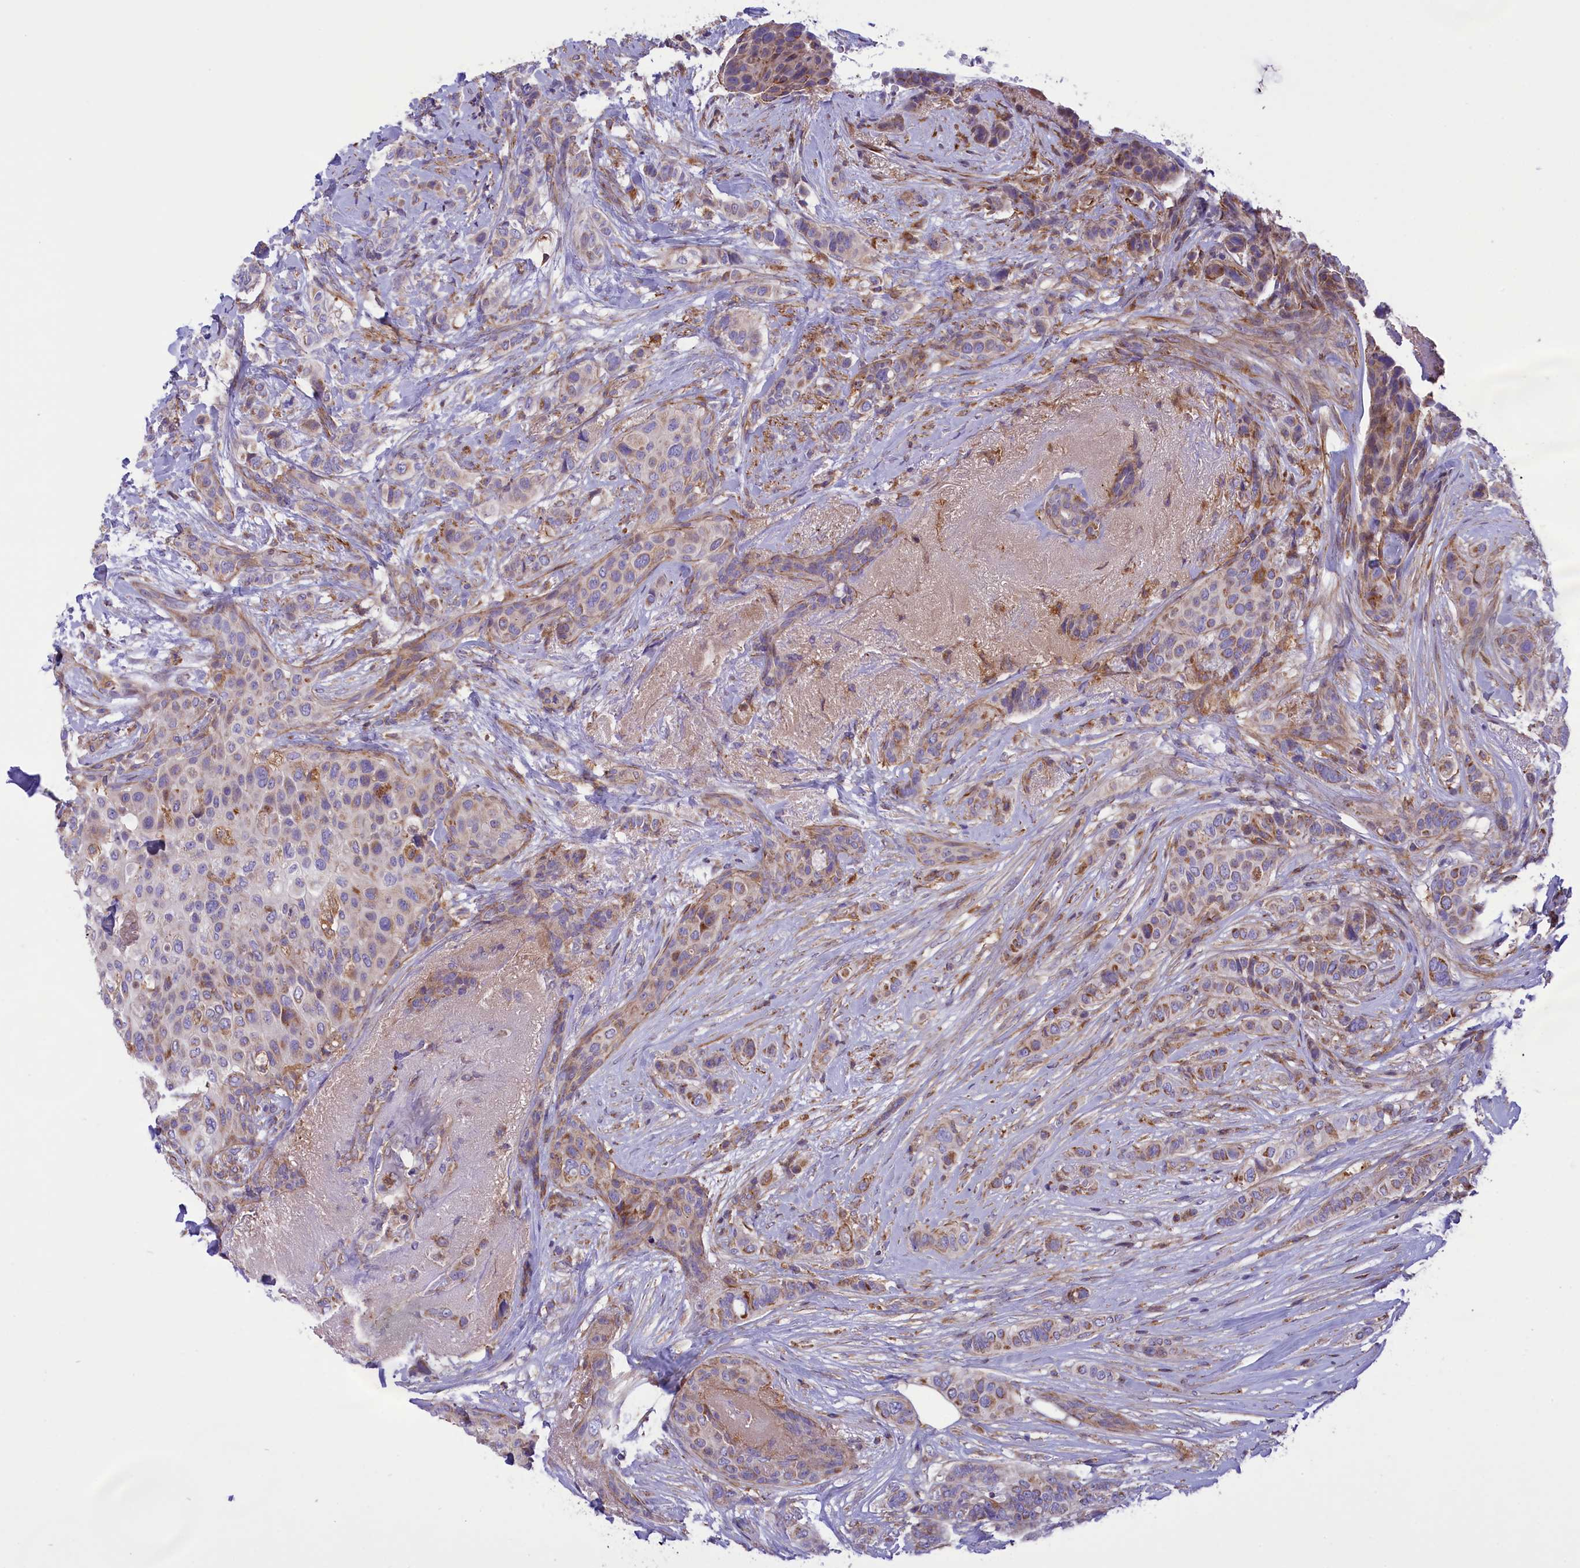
{"staining": {"intensity": "weak", "quantity": "25%-75%", "location": "cytoplasmic/membranous"}, "tissue": "breast cancer", "cell_type": "Tumor cells", "image_type": "cancer", "snomed": [{"axis": "morphology", "description": "Lobular carcinoma"}, {"axis": "topography", "description": "Breast"}], "caption": "An IHC histopathology image of tumor tissue is shown. Protein staining in brown shows weak cytoplasmic/membranous positivity in breast cancer (lobular carcinoma) within tumor cells.", "gene": "CORO7-PAM16", "patient": {"sex": "female", "age": 51}}